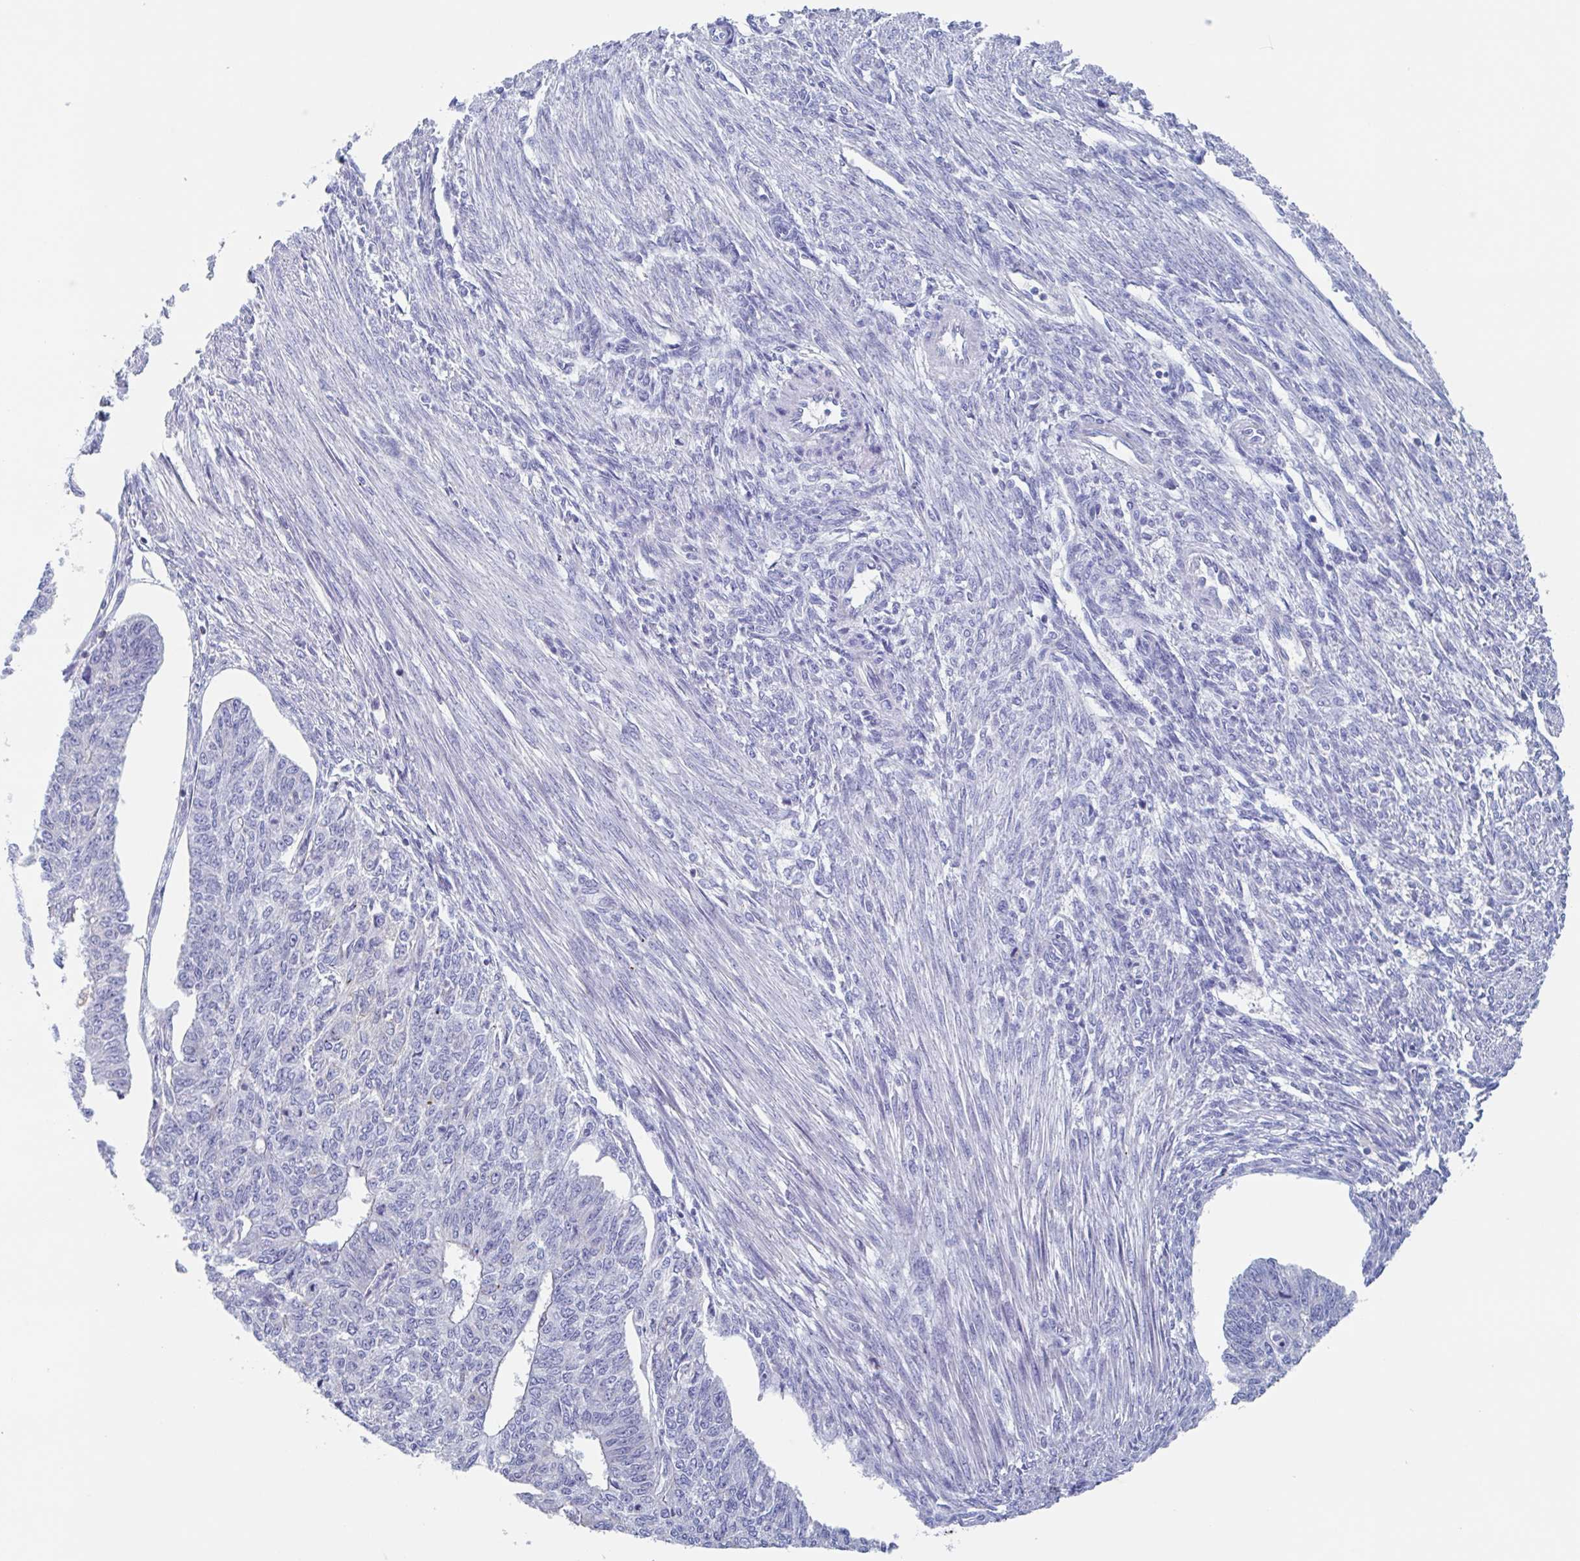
{"staining": {"intensity": "negative", "quantity": "none", "location": "none"}, "tissue": "endometrial cancer", "cell_type": "Tumor cells", "image_type": "cancer", "snomed": [{"axis": "morphology", "description": "Adenocarcinoma, NOS"}, {"axis": "topography", "description": "Endometrium"}], "caption": "Immunohistochemical staining of endometrial cancer (adenocarcinoma) demonstrates no significant positivity in tumor cells. (Stains: DAB (3,3'-diaminobenzidine) immunohistochemistry with hematoxylin counter stain, Microscopy: brightfield microscopy at high magnification).", "gene": "CHMP5", "patient": {"sex": "female", "age": 32}}